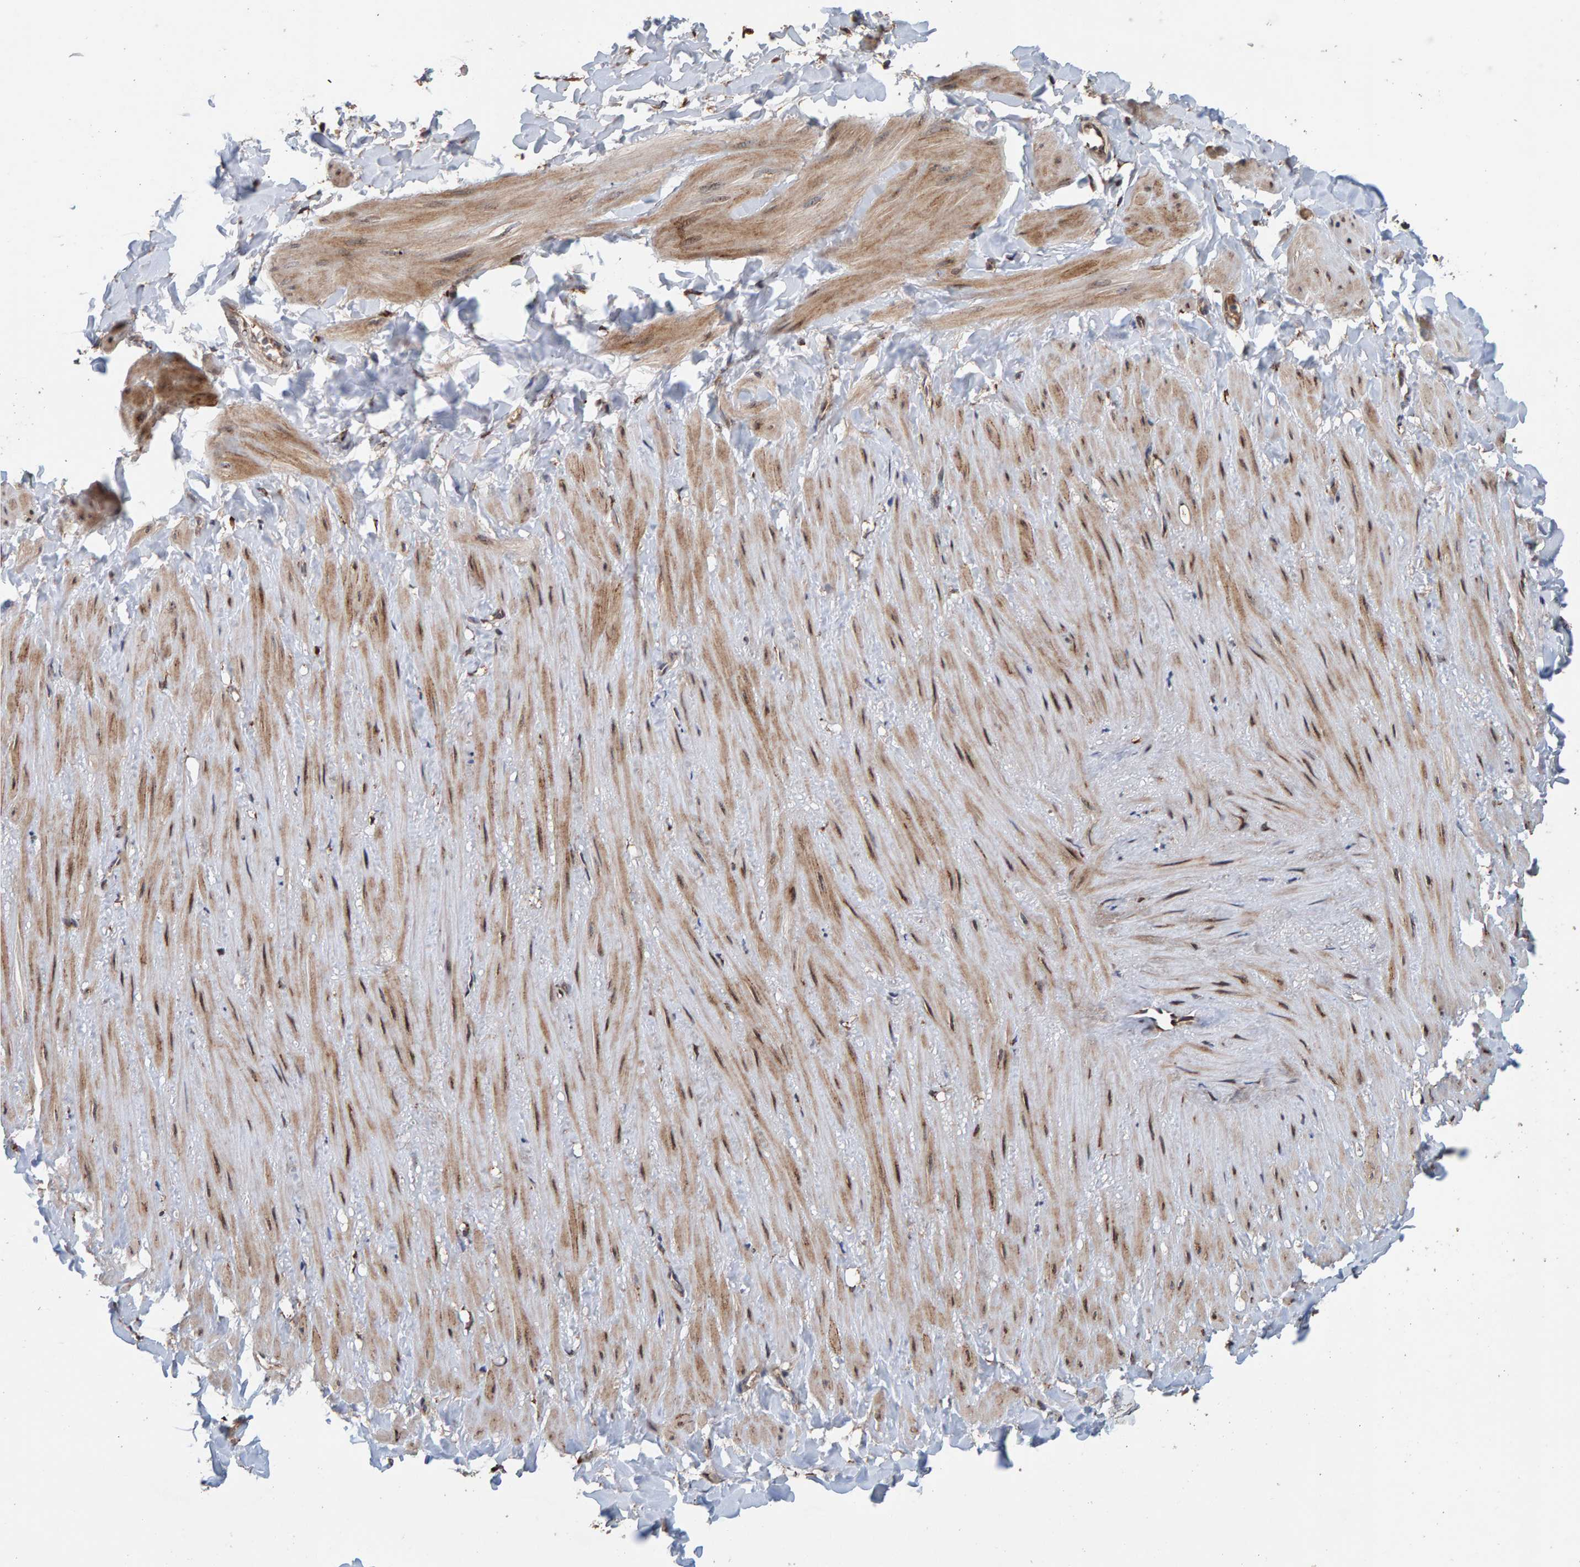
{"staining": {"intensity": "strong", "quantity": ">75%", "location": "cytoplasmic/membranous"}, "tissue": "soft tissue", "cell_type": "Fibroblasts", "image_type": "normal", "snomed": [{"axis": "morphology", "description": "Normal tissue, NOS"}, {"axis": "topography", "description": "Adipose tissue"}, {"axis": "topography", "description": "Vascular tissue"}, {"axis": "topography", "description": "Peripheral nerve tissue"}], "caption": "Normal soft tissue displays strong cytoplasmic/membranous positivity in approximately >75% of fibroblasts, visualized by immunohistochemistry.", "gene": "CCDC25", "patient": {"sex": "male", "age": 25}}